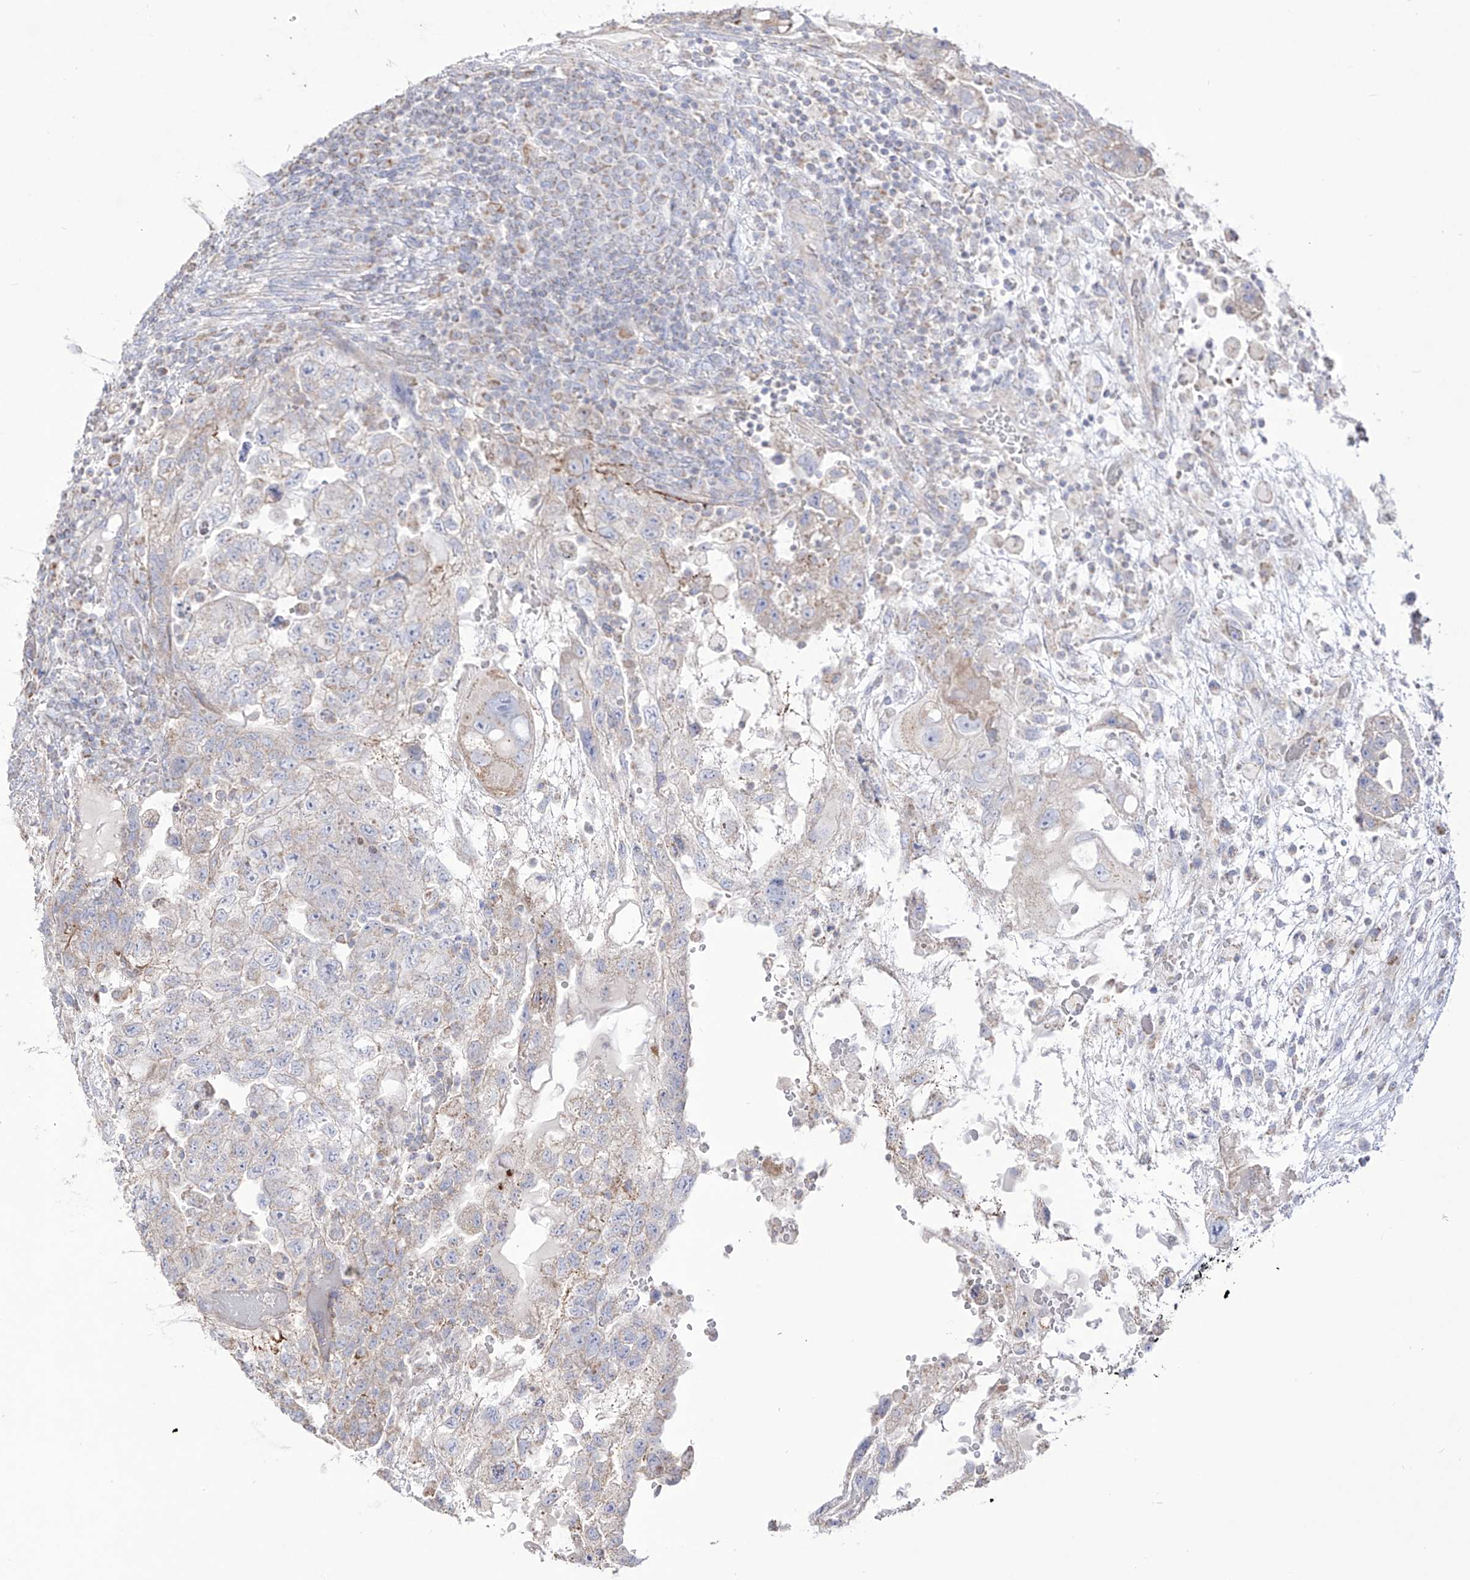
{"staining": {"intensity": "negative", "quantity": "none", "location": "none"}, "tissue": "testis cancer", "cell_type": "Tumor cells", "image_type": "cancer", "snomed": [{"axis": "morphology", "description": "Carcinoma, Embryonal, NOS"}, {"axis": "topography", "description": "Testis"}], "caption": "DAB (3,3'-diaminobenzidine) immunohistochemical staining of human embryonal carcinoma (testis) shows no significant positivity in tumor cells.", "gene": "RCHY1", "patient": {"sex": "male", "age": 36}}